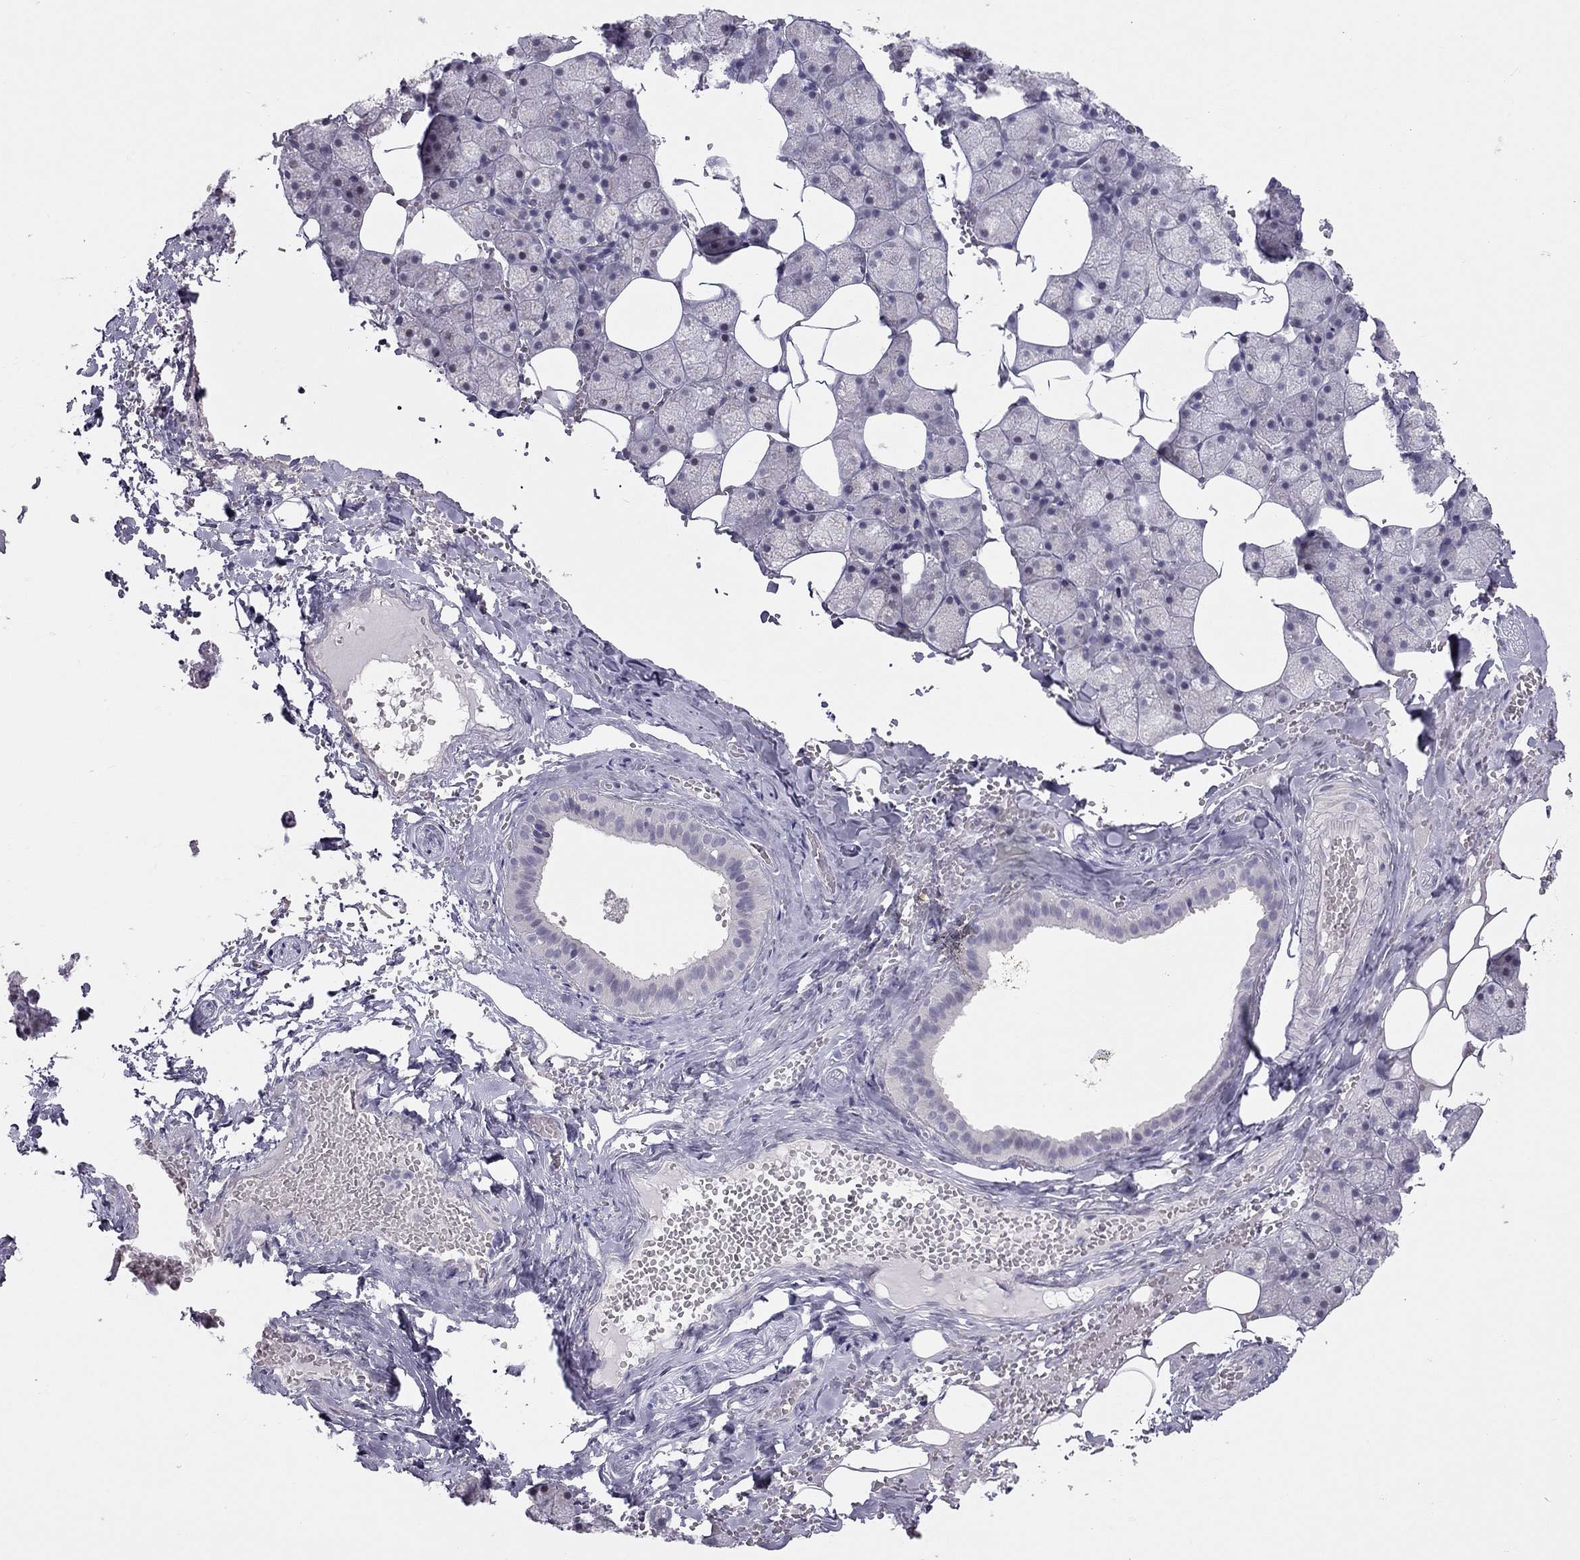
{"staining": {"intensity": "negative", "quantity": "none", "location": "none"}, "tissue": "salivary gland", "cell_type": "Glandular cells", "image_type": "normal", "snomed": [{"axis": "morphology", "description": "Normal tissue, NOS"}, {"axis": "topography", "description": "Salivary gland"}], "caption": "High power microscopy photomicrograph of an immunohistochemistry (IHC) image of normal salivary gland, revealing no significant positivity in glandular cells.", "gene": "SPATA12", "patient": {"sex": "male", "age": 38}}